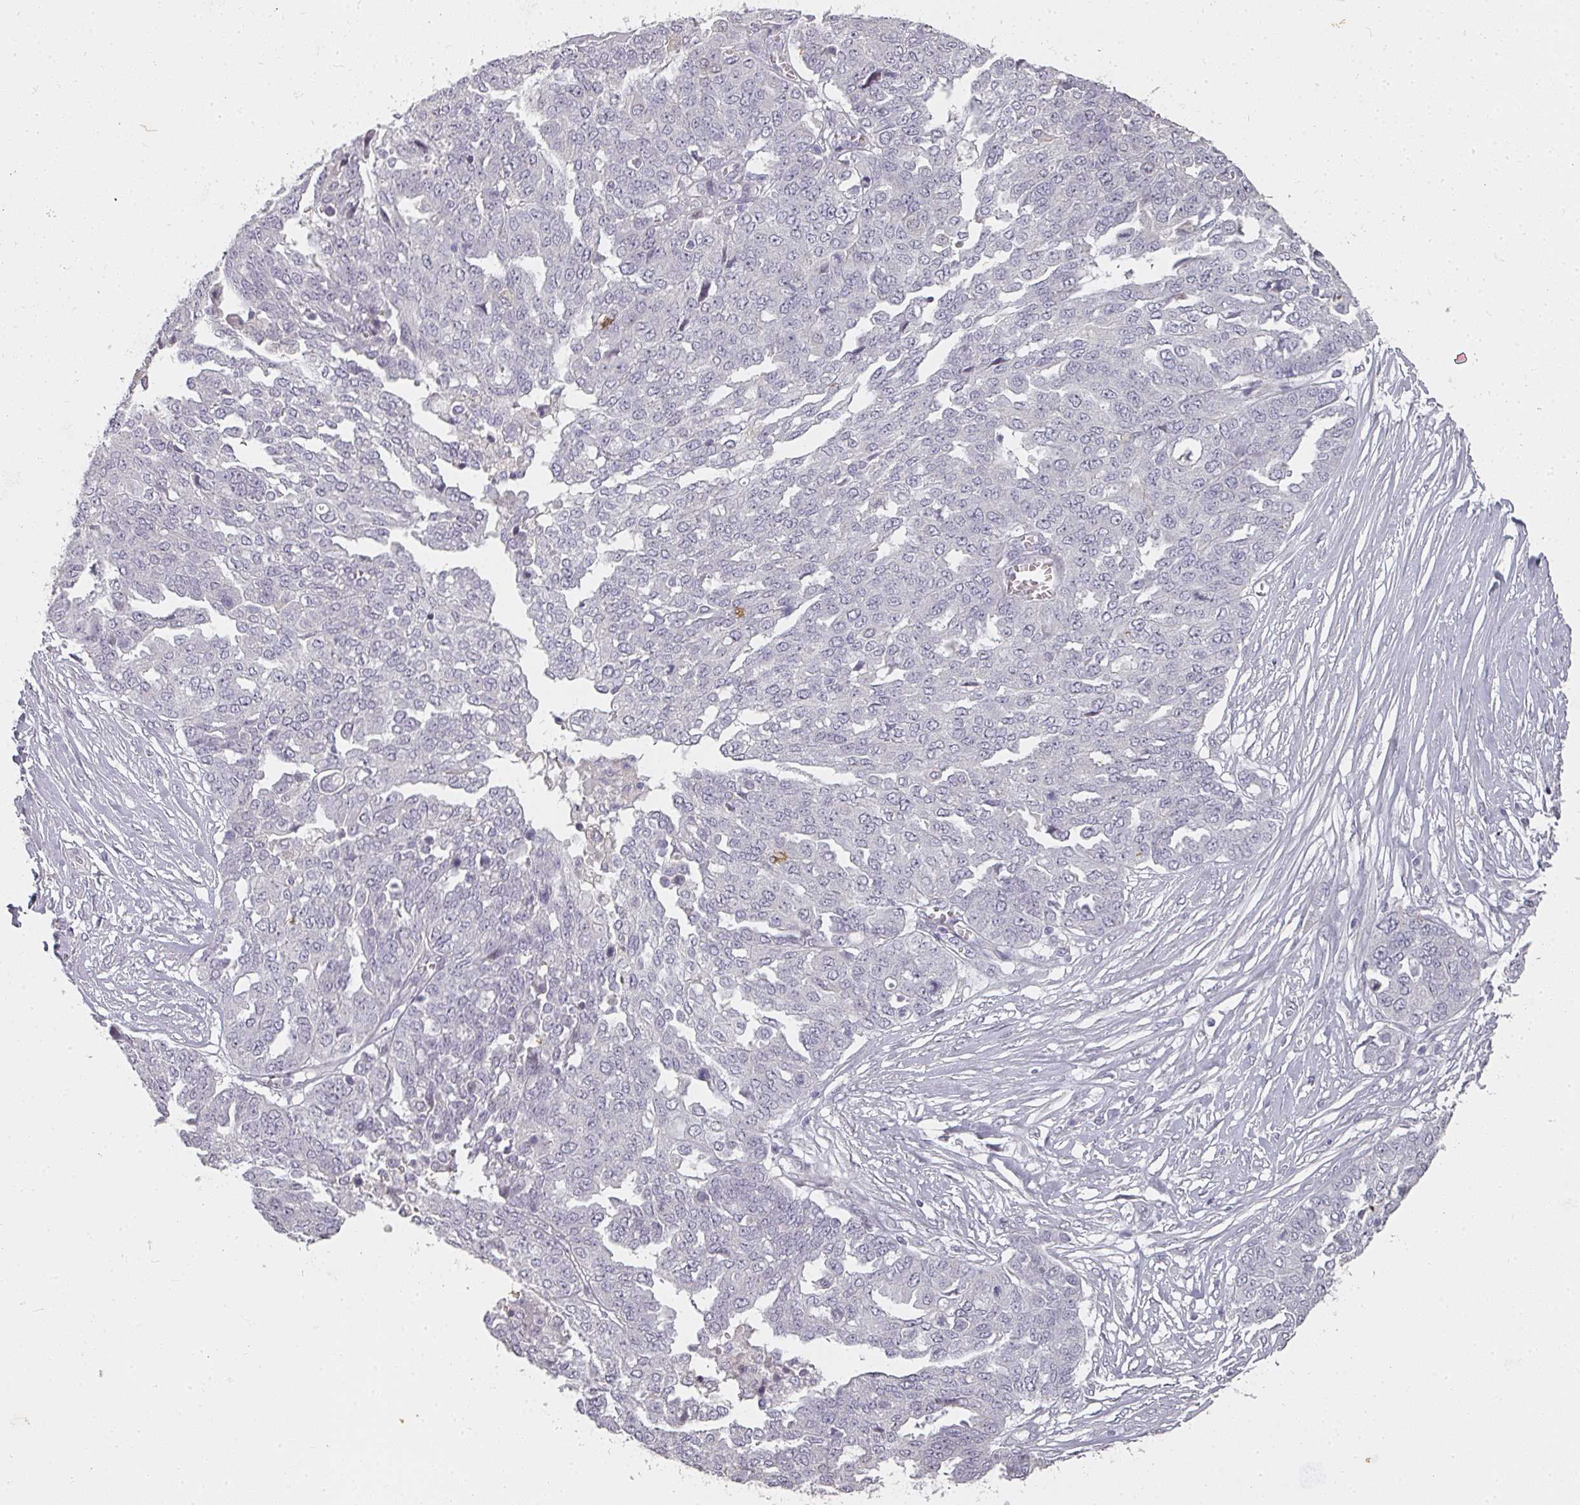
{"staining": {"intensity": "negative", "quantity": "none", "location": "none"}, "tissue": "ovarian cancer", "cell_type": "Tumor cells", "image_type": "cancer", "snomed": [{"axis": "morphology", "description": "Cystadenocarcinoma, serous, NOS"}, {"axis": "topography", "description": "Soft tissue"}, {"axis": "topography", "description": "Ovary"}], "caption": "High power microscopy photomicrograph of an immunohistochemistry (IHC) histopathology image of ovarian serous cystadenocarcinoma, revealing no significant positivity in tumor cells.", "gene": "SHISA2", "patient": {"sex": "female", "age": 57}}